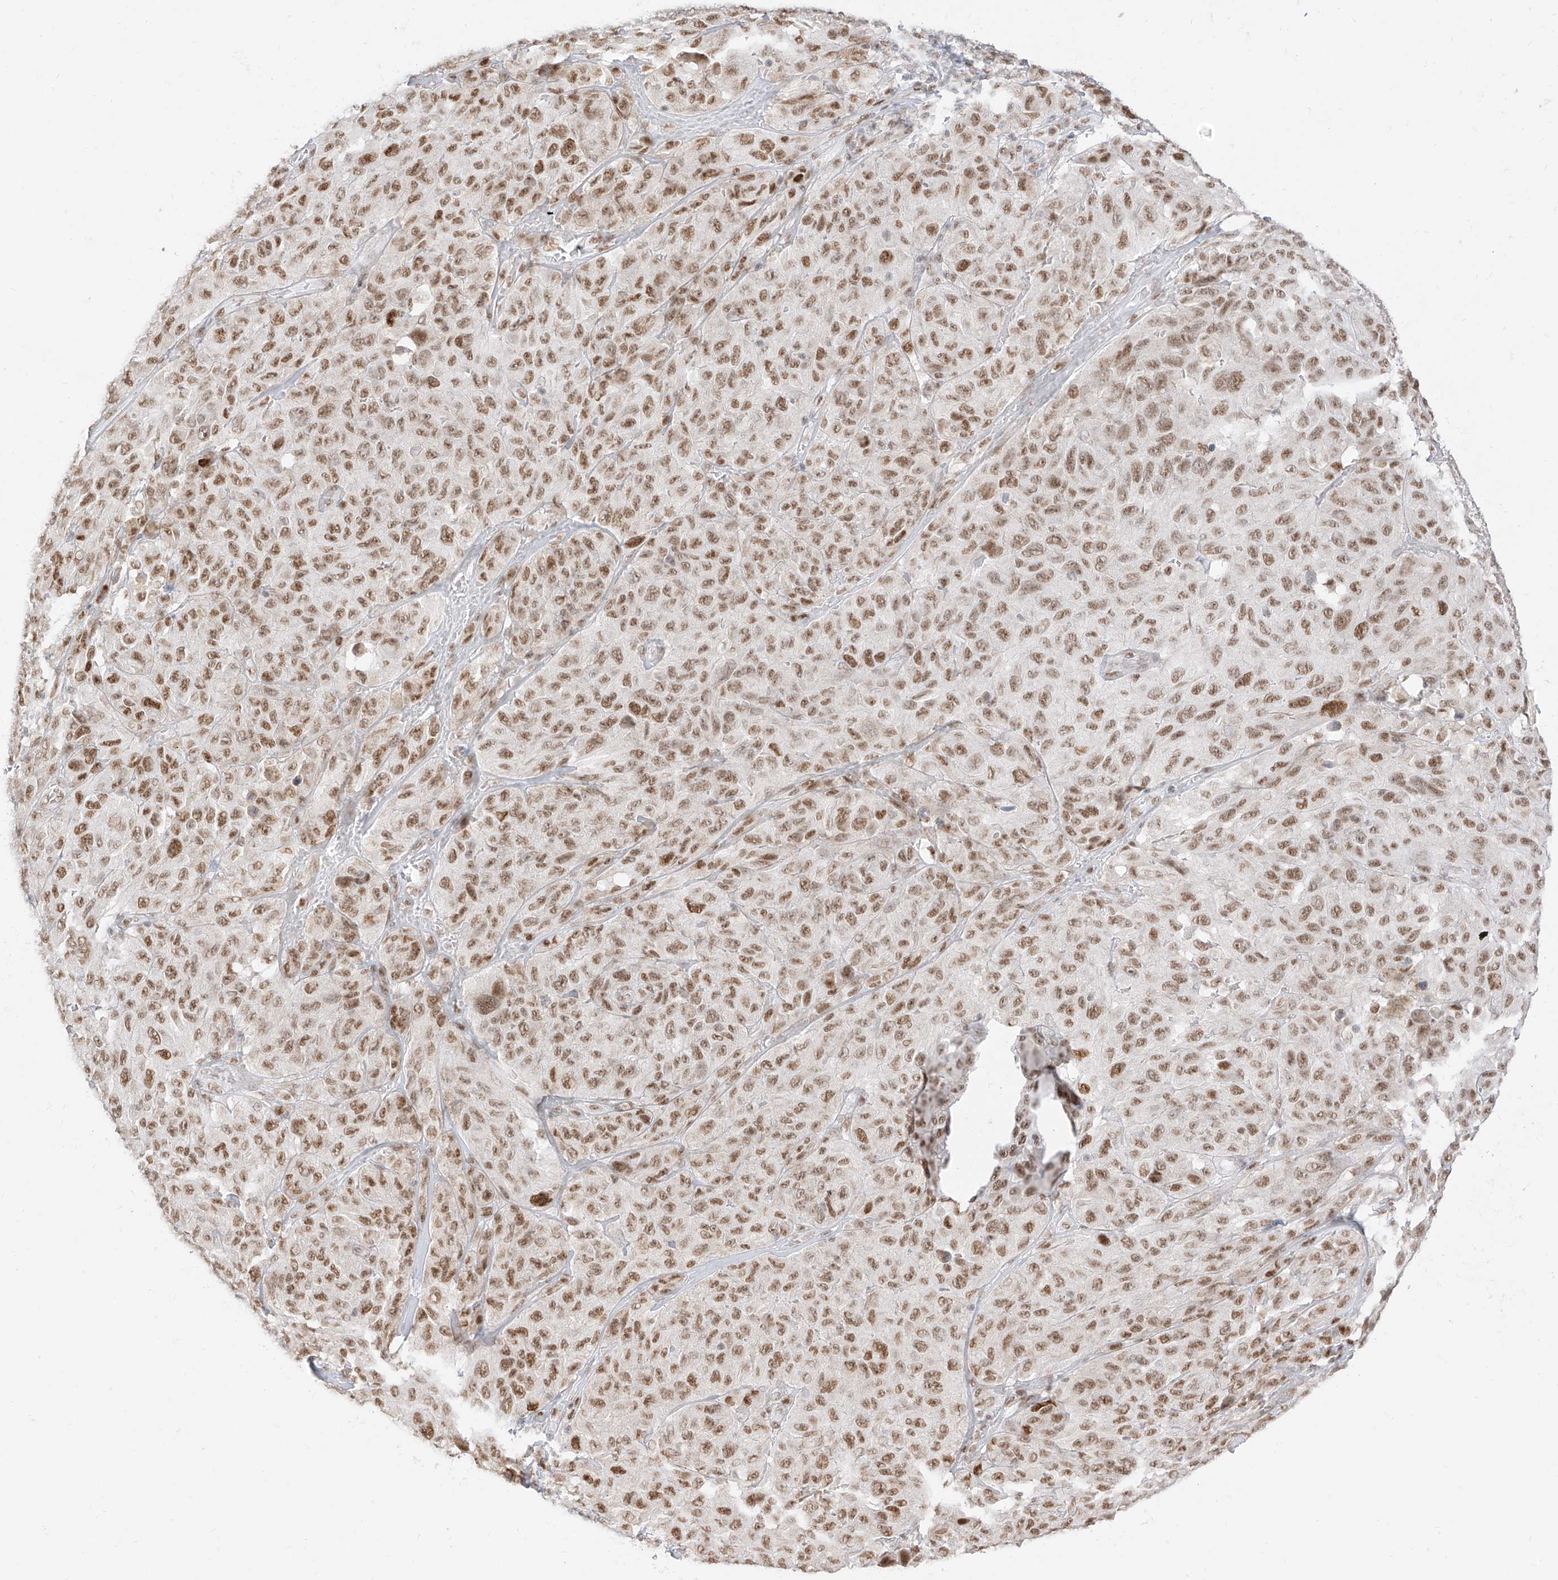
{"staining": {"intensity": "strong", "quantity": ">75%", "location": "nuclear"}, "tissue": "melanoma", "cell_type": "Tumor cells", "image_type": "cancer", "snomed": [{"axis": "morphology", "description": "Malignant melanoma, NOS"}, {"axis": "topography", "description": "Skin"}], "caption": "Protein staining shows strong nuclear staining in approximately >75% of tumor cells in malignant melanoma.", "gene": "SUPT5H", "patient": {"sex": "male", "age": 66}}